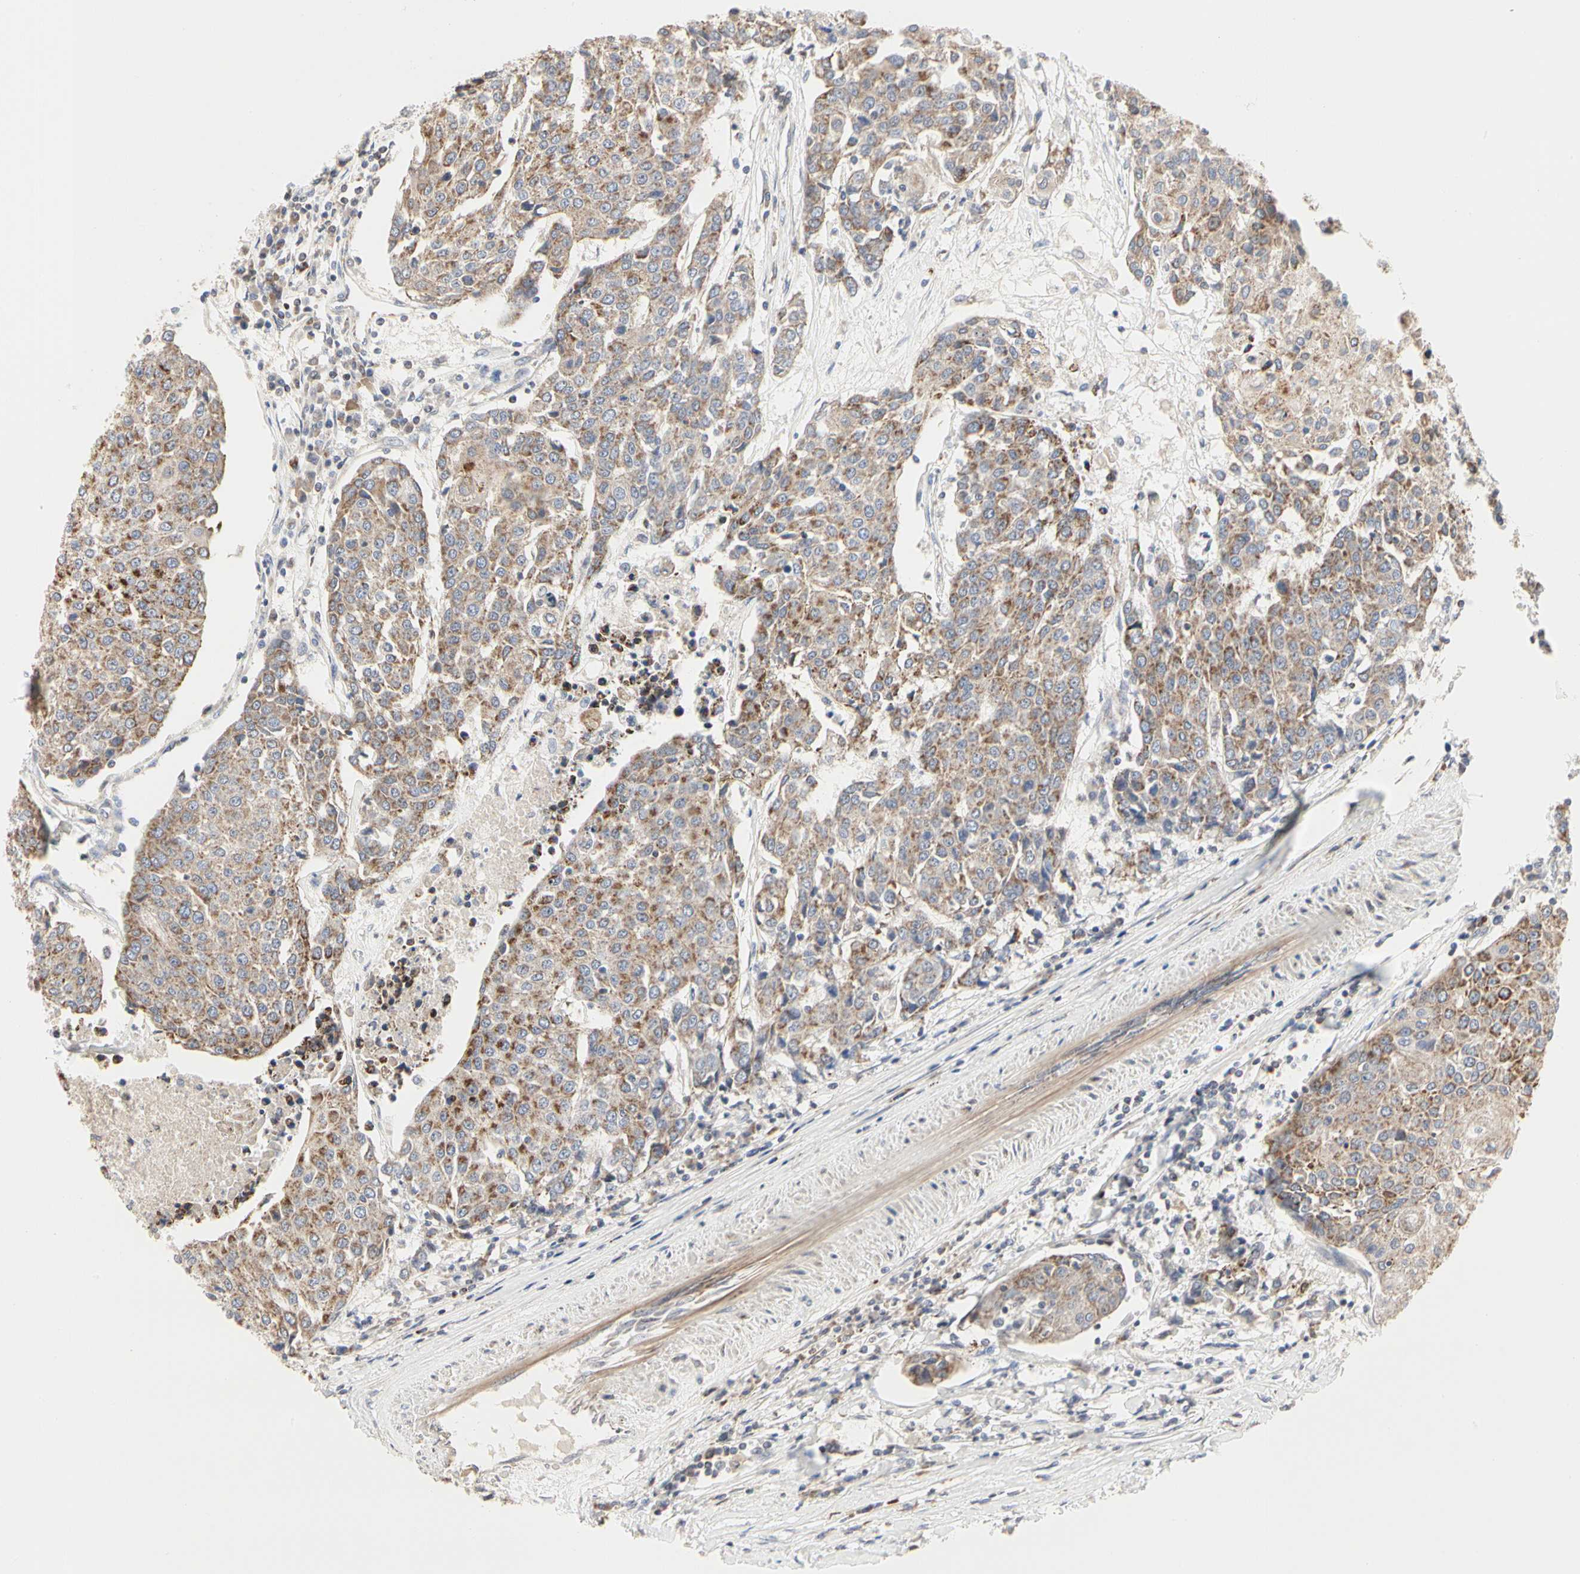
{"staining": {"intensity": "moderate", "quantity": ">75%", "location": "cytoplasmic/membranous"}, "tissue": "urothelial cancer", "cell_type": "Tumor cells", "image_type": "cancer", "snomed": [{"axis": "morphology", "description": "Urothelial carcinoma, High grade"}, {"axis": "topography", "description": "Urinary bladder"}], "caption": "This is an image of IHC staining of high-grade urothelial carcinoma, which shows moderate staining in the cytoplasmic/membranous of tumor cells.", "gene": "TSKU", "patient": {"sex": "female", "age": 85}}